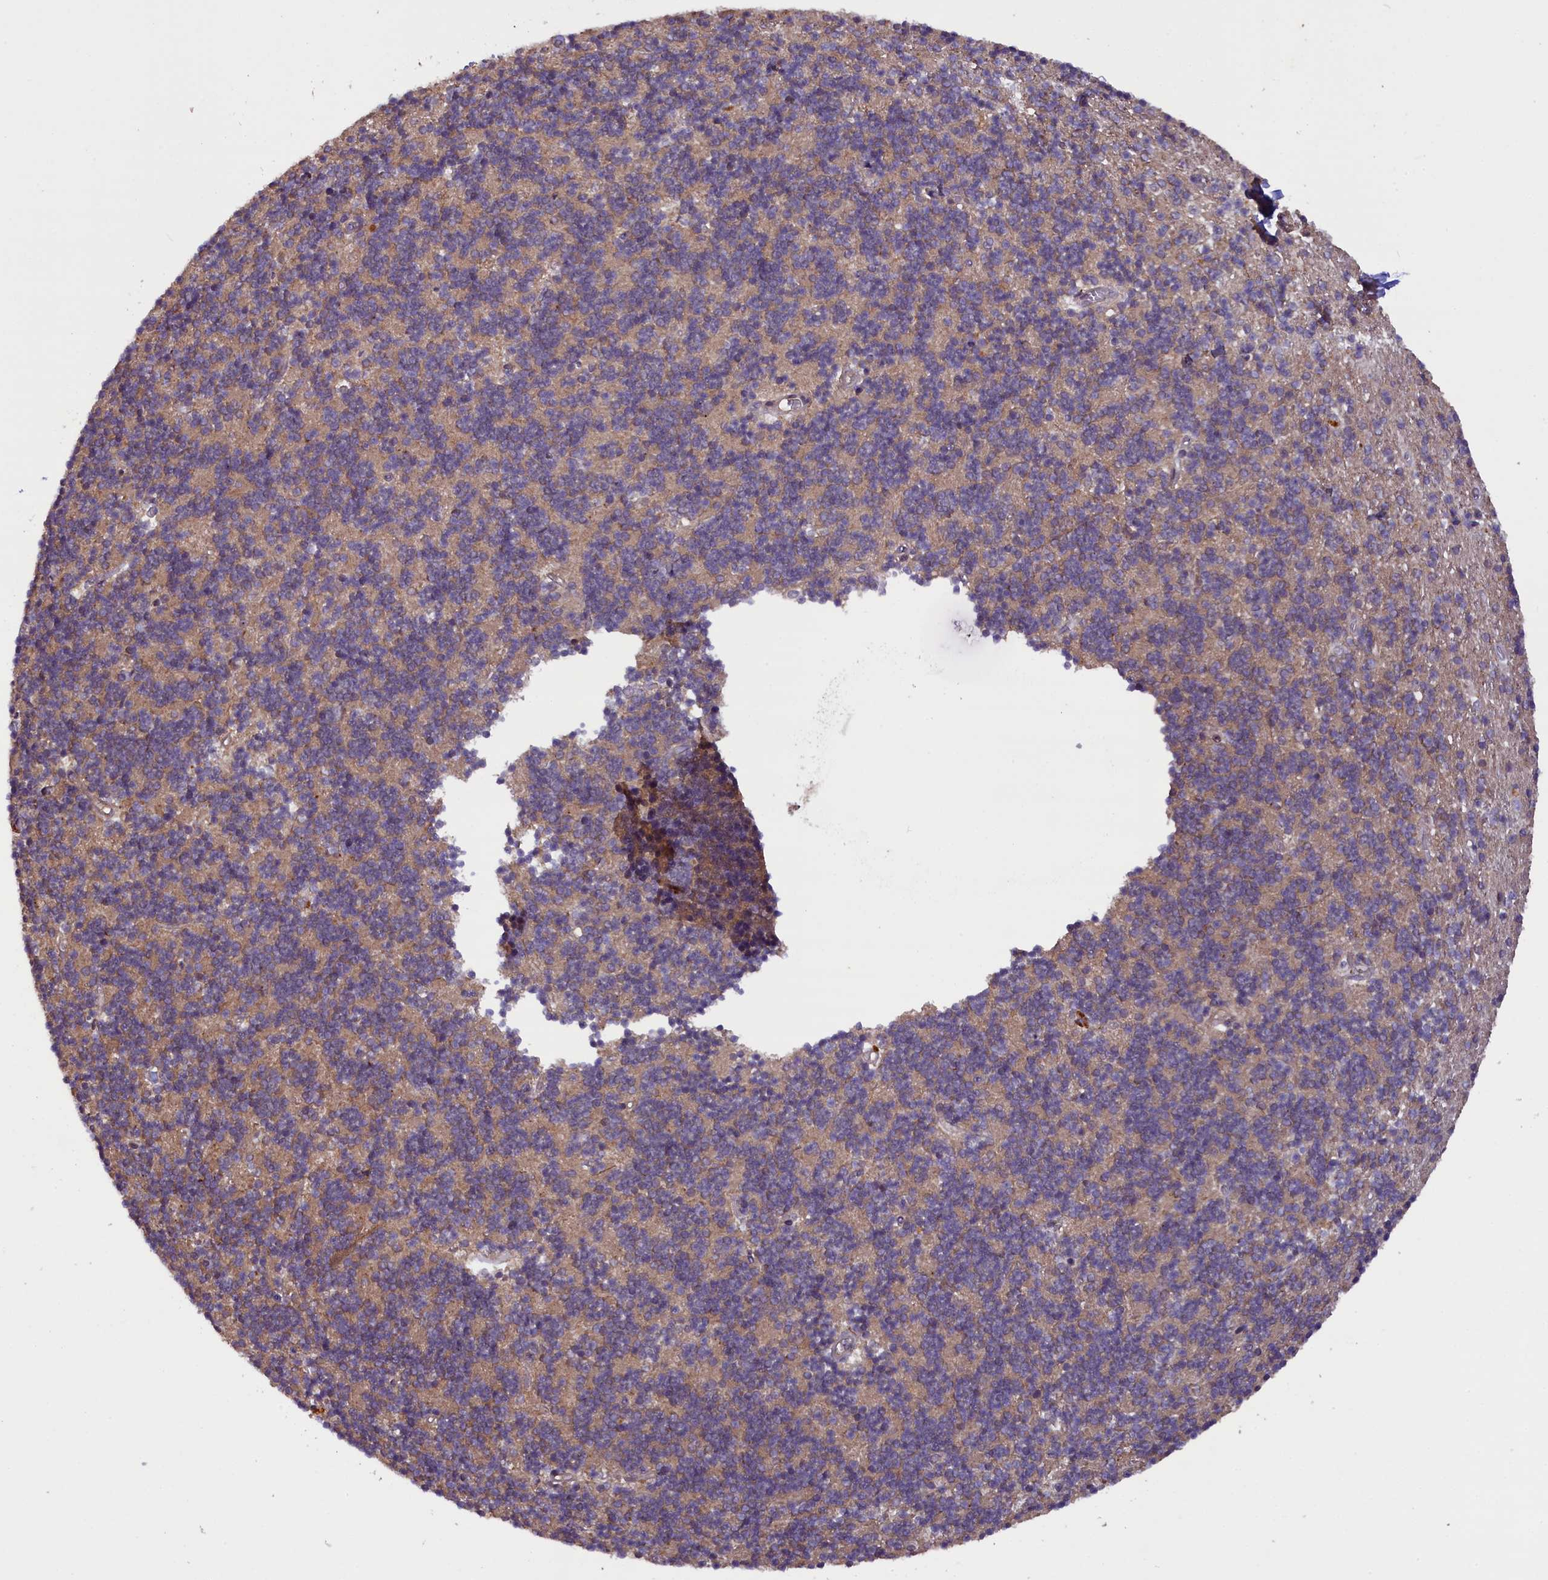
{"staining": {"intensity": "weak", "quantity": "25%-75%", "location": "cytoplasmic/membranous"}, "tissue": "cerebellum", "cell_type": "Cells in granular layer", "image_type": "normal", "snomed": [{"axis": "morphology", "description": "Normal tissue, NOS"}, {"axis": "topography", "description": "Cerebellum"}], "caption": "Immunohistochemical staining of normal cerebellum displays 25%-75% levels of weak cytoplasmic/membranous protein positivity in about 25%-75% of cells in granular layer. (Brightfield microscopy of DAB IHC at high magnification).", "gene": "CCDC9B", "patient": {"sex": "male", "age": 54}}